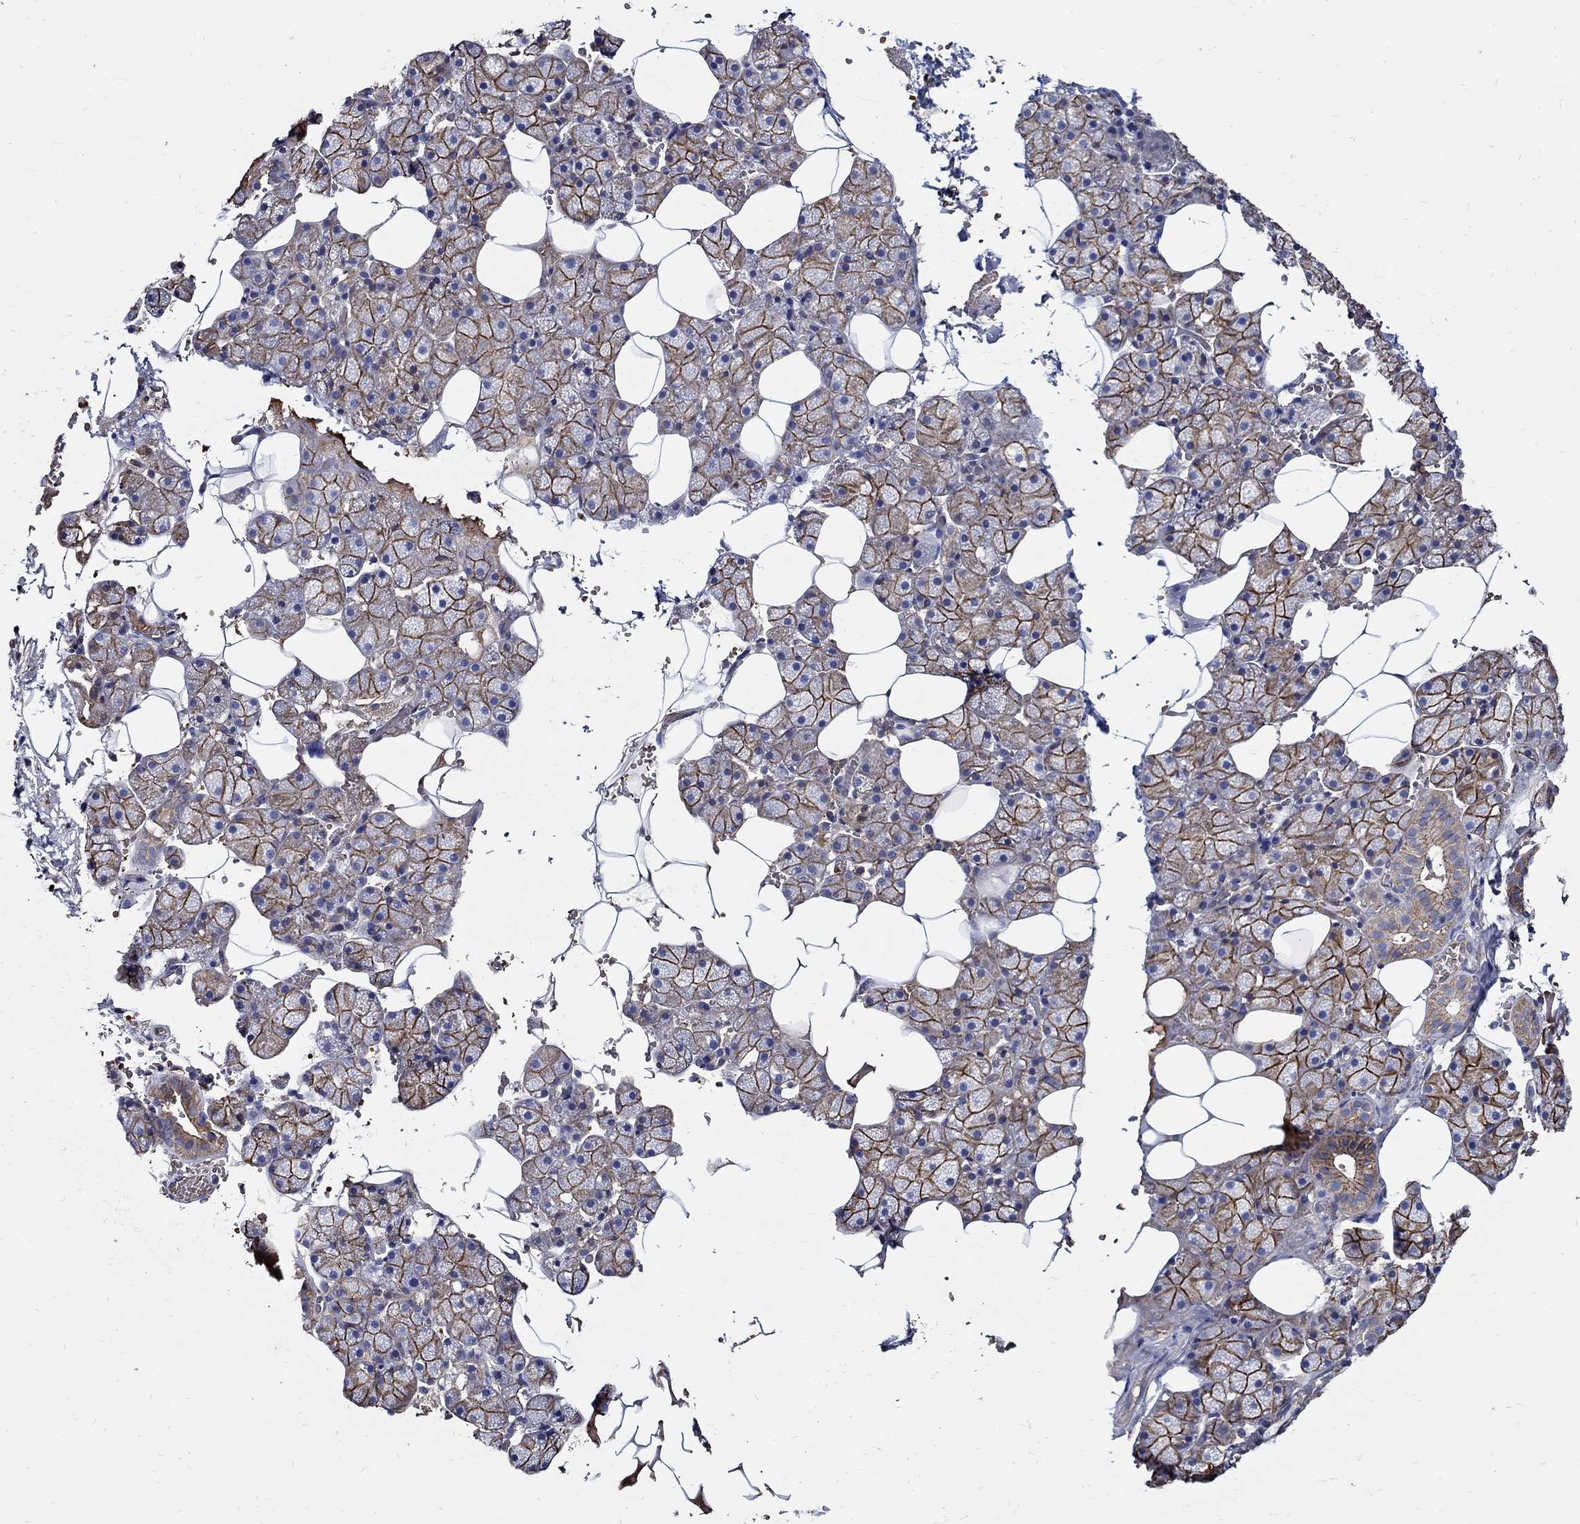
{"staining": {"intensity": "strong", "quantity": ">75%", "location": "cytoplasmic/membranous"}, "tissue": "salivary gland", "cell_type": "Glandular cells", "image_type": "normal", "snomed": [{"axis": "morphology", "description": "Normal tissue, NOS"}, {"axis": "topography", "description": "Salivary gland"}], "caption": "A brown stain labels strong cytoplasmic/membranous staining of a protein in glandular cells of normal human salivary gland. (IHC, brightfield microscopy, high magnification).", "gene": "APBB3", "patient": {"sex": "male", "age": 38}}